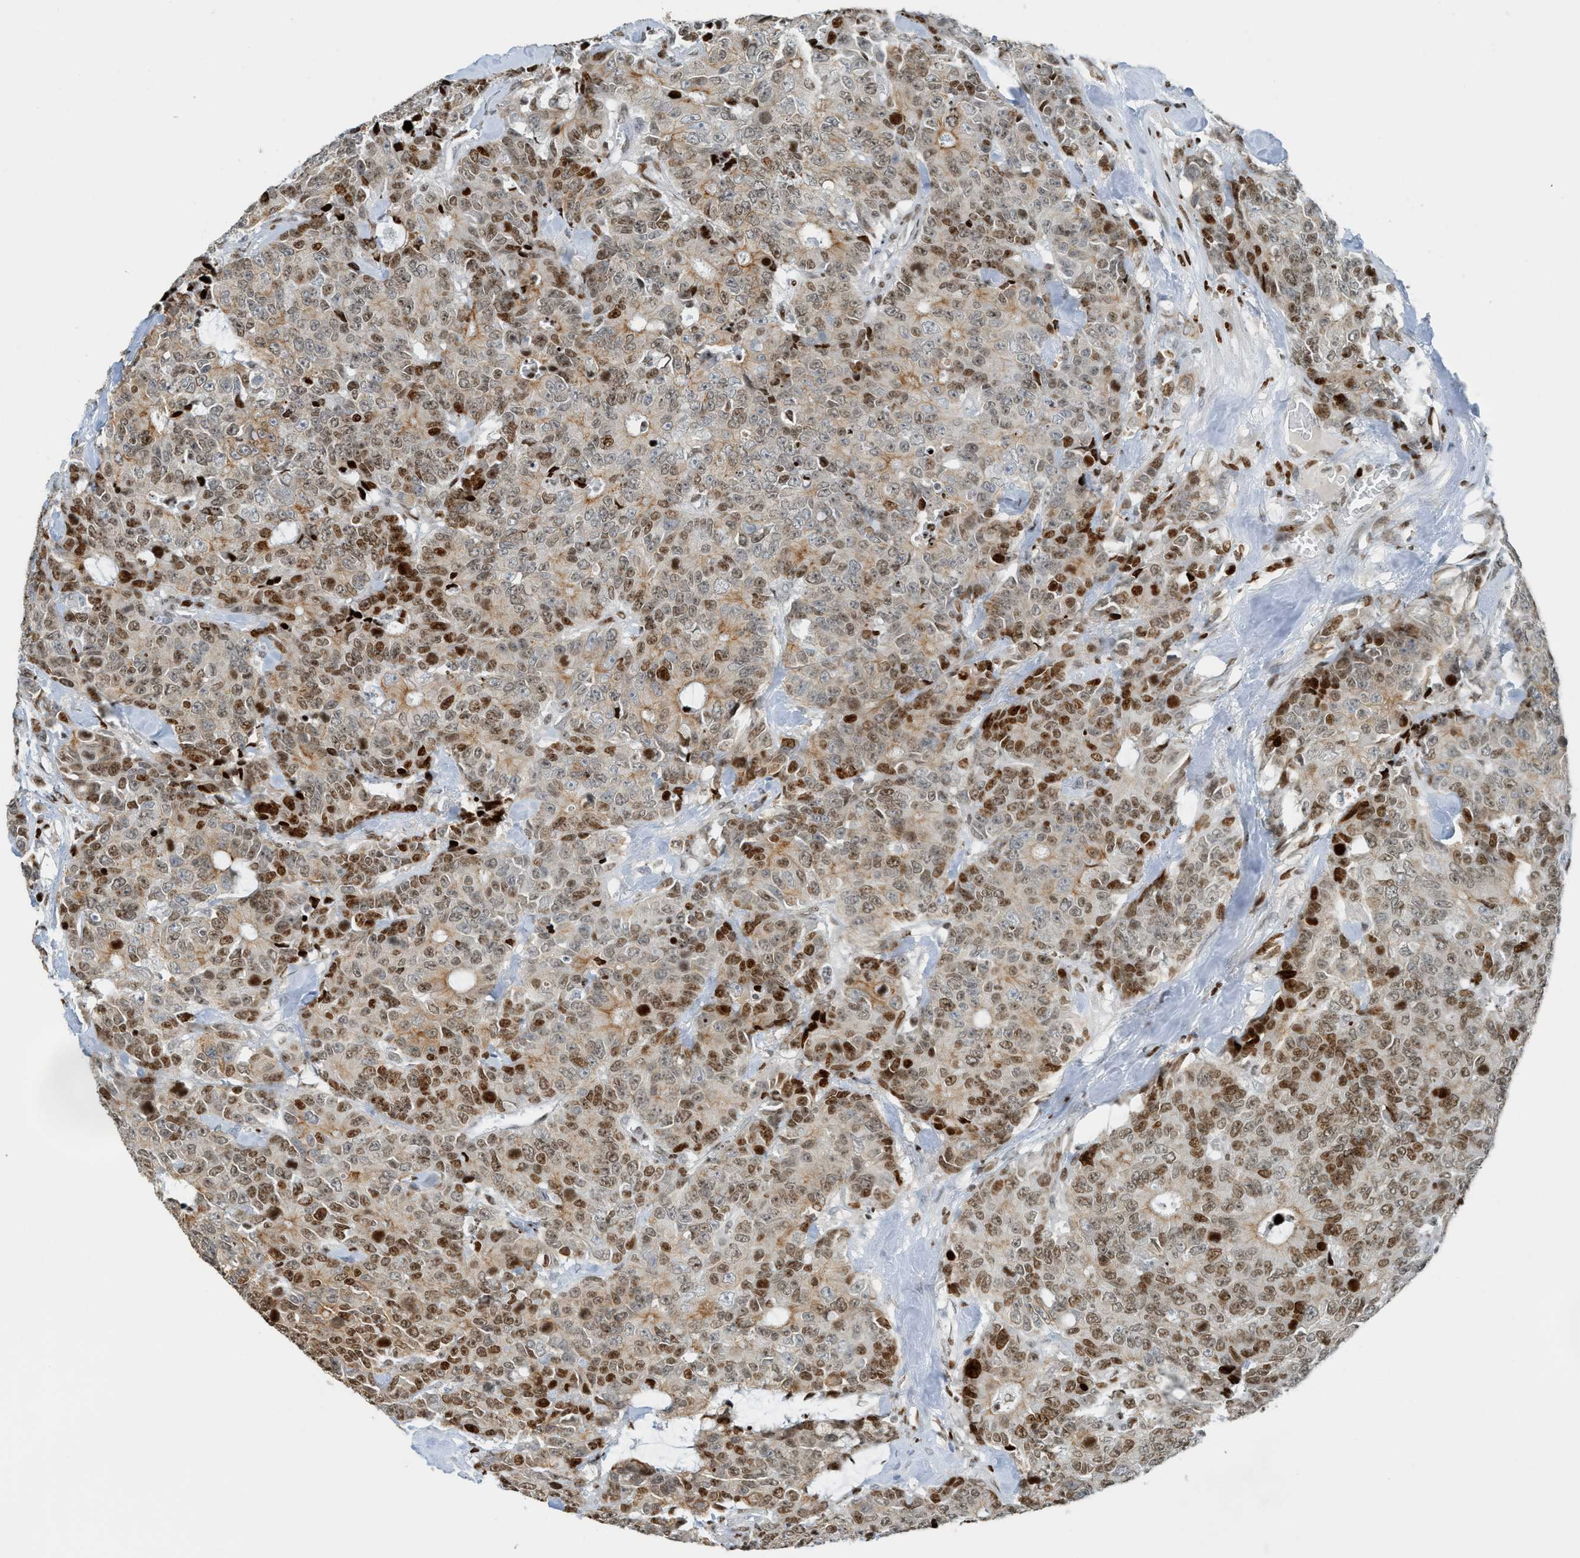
{"staining": {"intensity": "moderate", "quantity": "25%-75%", "location": "nuclear"}, "tissue": "colorectal cancer", "cell_type": "Tumor cells", "image_type": "cancer", "snomed": [{"axis": "morphology", "description": "Adenocarcinoma, NOS"}, {"axis": "topography", "description": "Colon"}], "caption": "A brown stain labels moderate nuclear staining of a protein in colorectal adenocarcinoma tumor cells.", "gene": "SH3D19", "patient": {"sex": "female", "age": 86}}